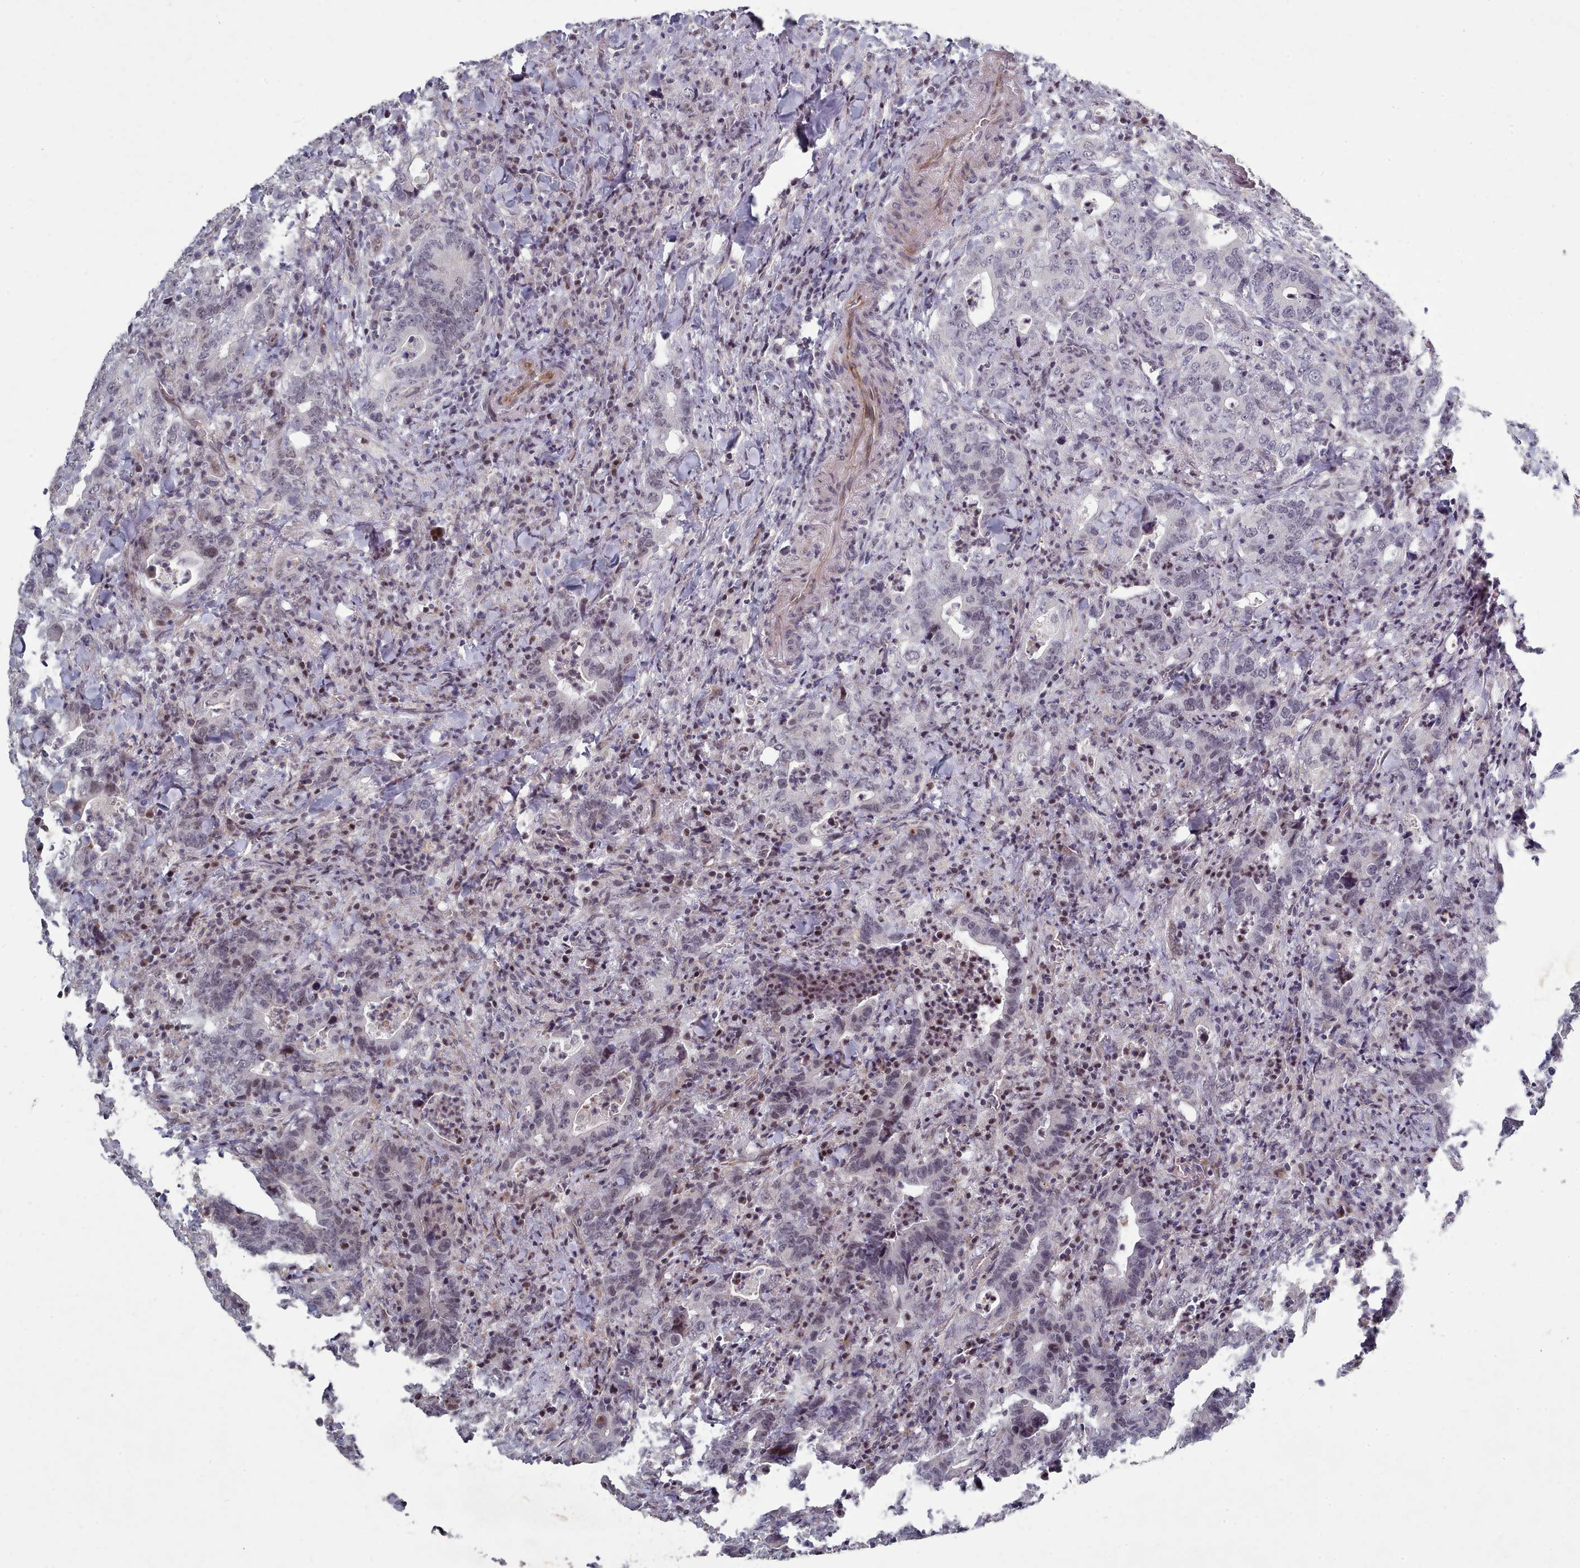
{"staining": {"intensity": "negative", "quantity": "none", "location": "none"}, "tissue": "colorectal cancer", "cell_type": "Tumor cells", "image_type": "cancer", "snomed": [{"axis": "morphology", "description": "Adenocarcinoma, NOS"}, {"axis": "topography", "description": "Colon"}], "caption": "Tumor cells are negative for protein expression in human colorectal cancer (adenocarcinoma). (Immunohistochemistry, brightfield microscopy, high magnification).", "gene": "CPSF4", "patient": {"sex": "female", "age": 75}}